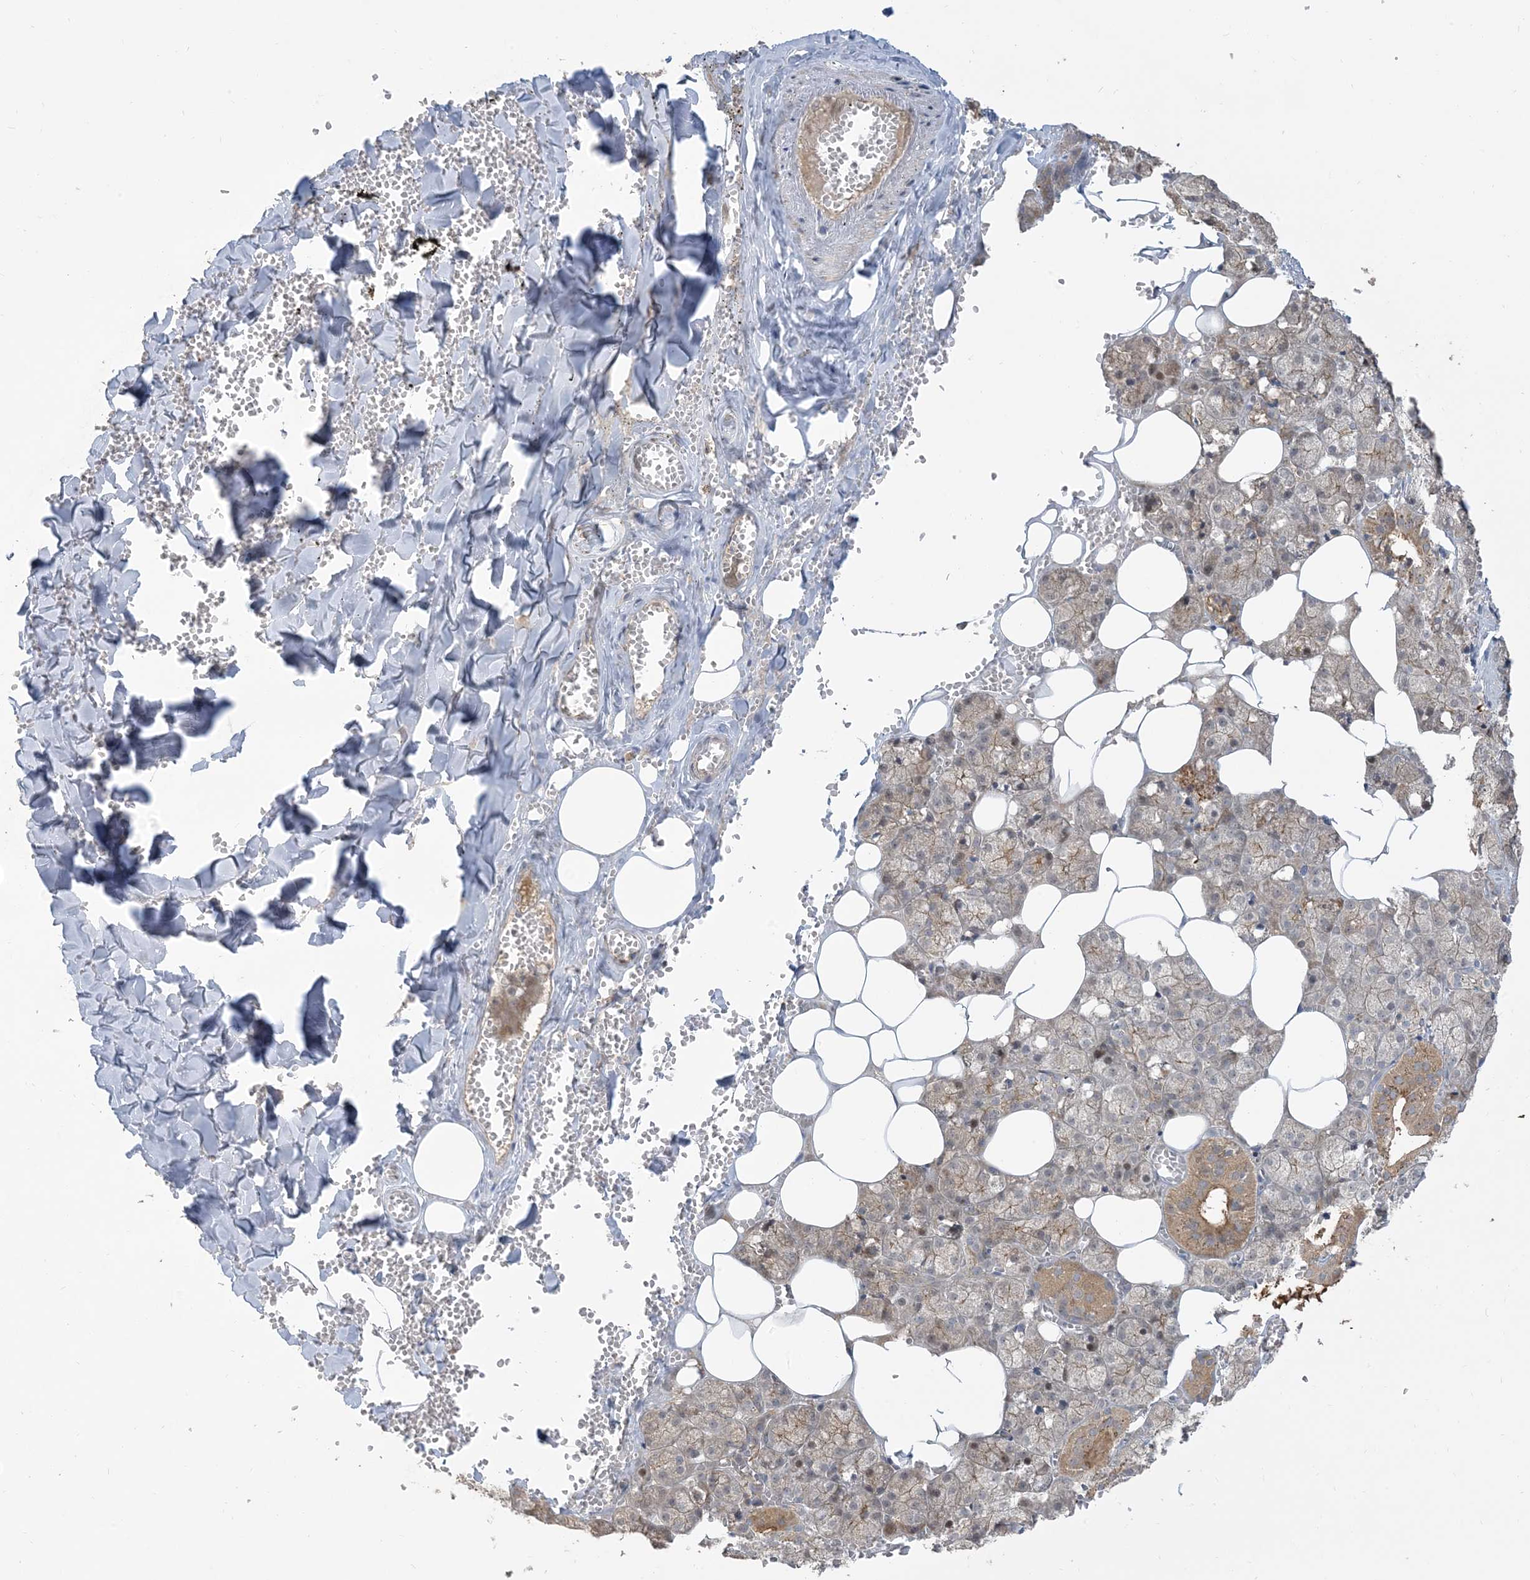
{"staining": {"intensity": "moderate", "quantity": "25%-75%", "location": "cytoplasmic/membranous"}, "tissue": "salivary gland", "cell_type": "Glandular cells", "image_type": "normal", "snomed": [{"axis": "morphology", "description": "Normal tissue, NOS"}, {"axis": "topography", "description": "Salivary gland"}], "caption": "An image of salivary gland stained for a protein displays moderate cytoplasmic/membranous brown staining in glandular cells.", "gene": "PRRT3", "patient": {"sex": "male", "age": 62}}